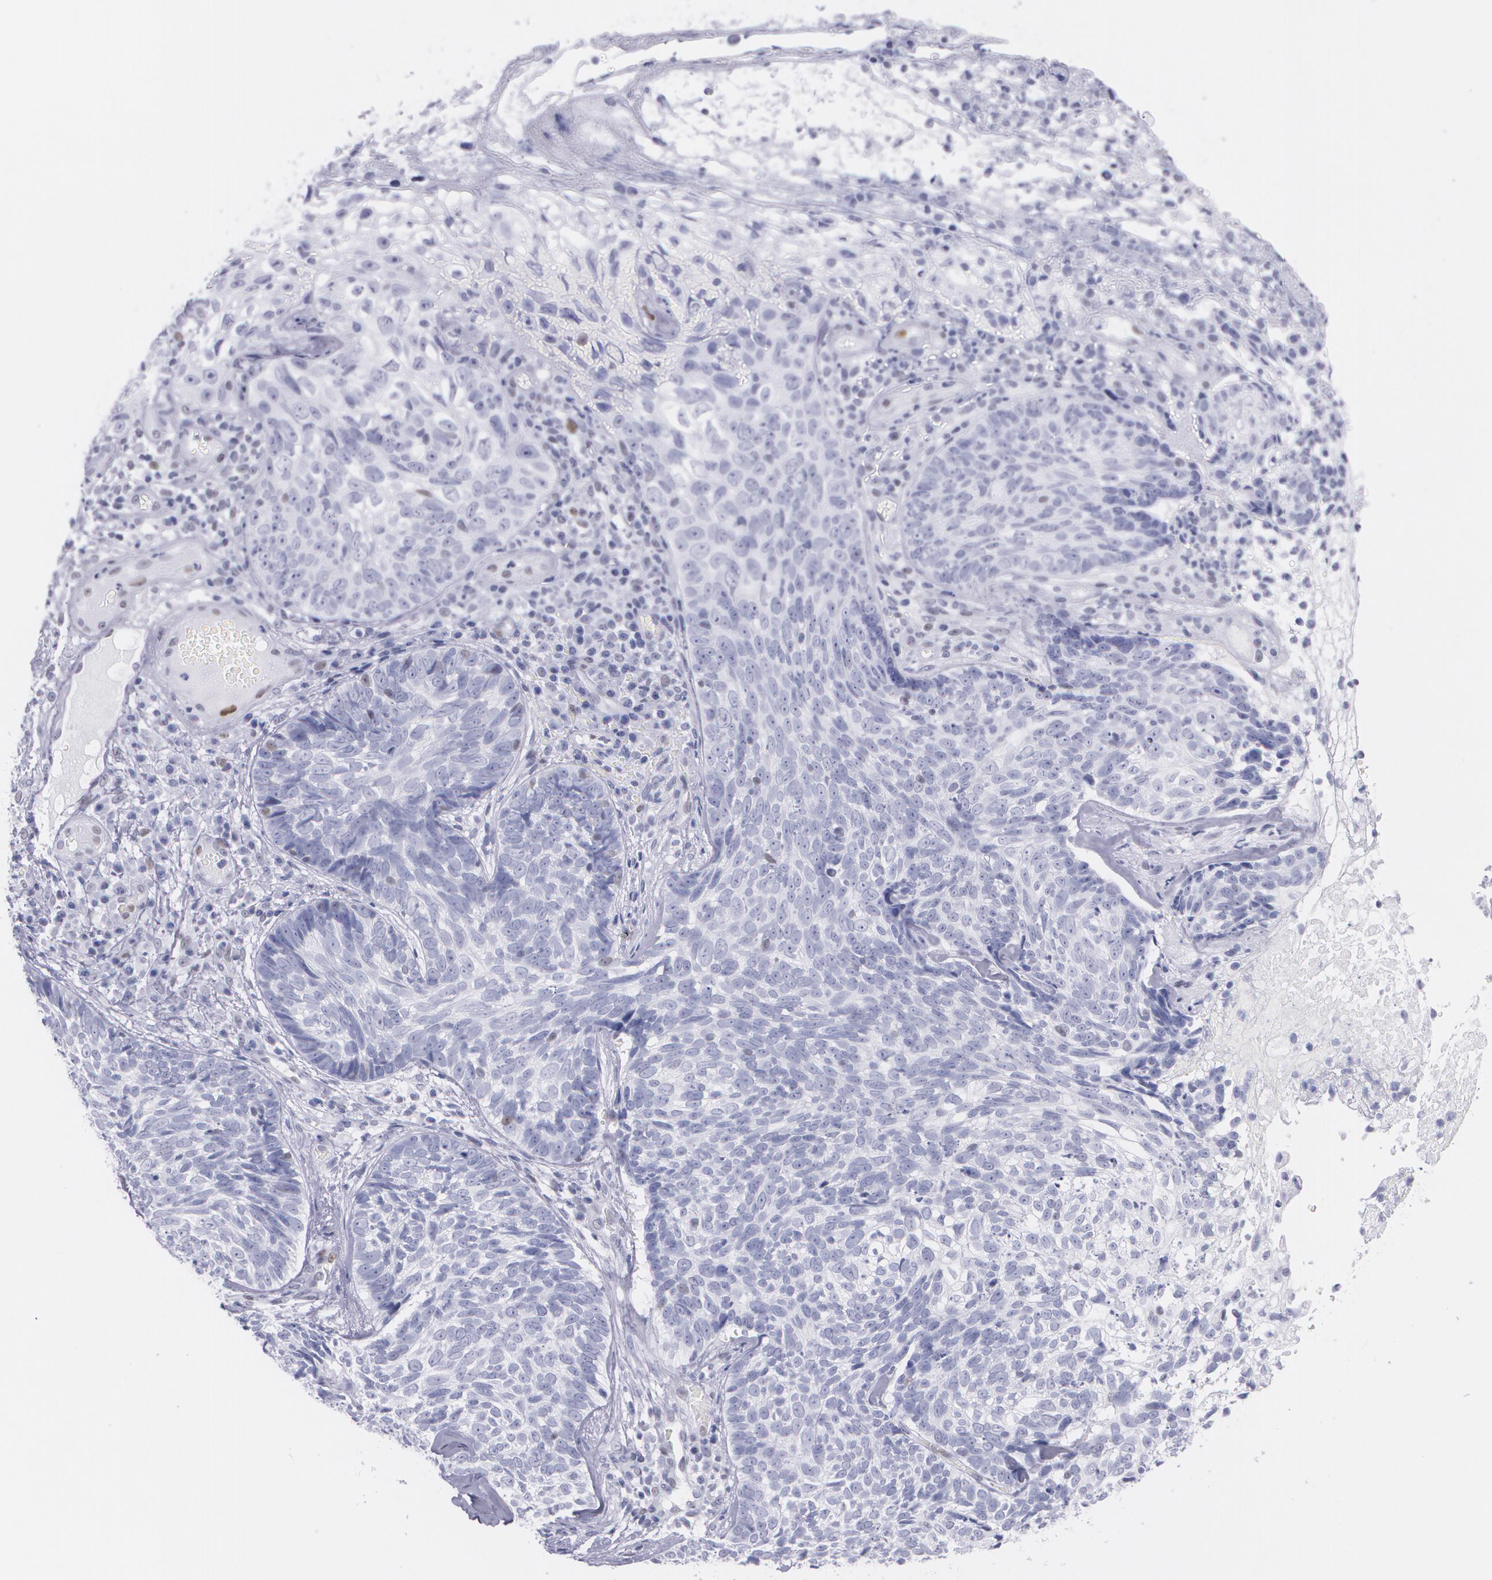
{"staining": {"intensity": "negative", "quantity": "none", "location": "none"}, "tissue": "skin cancer", "cell_type": "Tumor cells", "image_type": "cancer", "snomed": [{"axis": "morphology", "description": "Basal cell carcinoma"}, {"axis": "topography", "description": "Skin"}], "caption": "Tumor cells are negative for protein expression in human skin cancer. (Immunohistochemistry, brightfield microscopy, high magnification).", "gene": "TP53", "patient": {"sex": "male", "age": 72}}